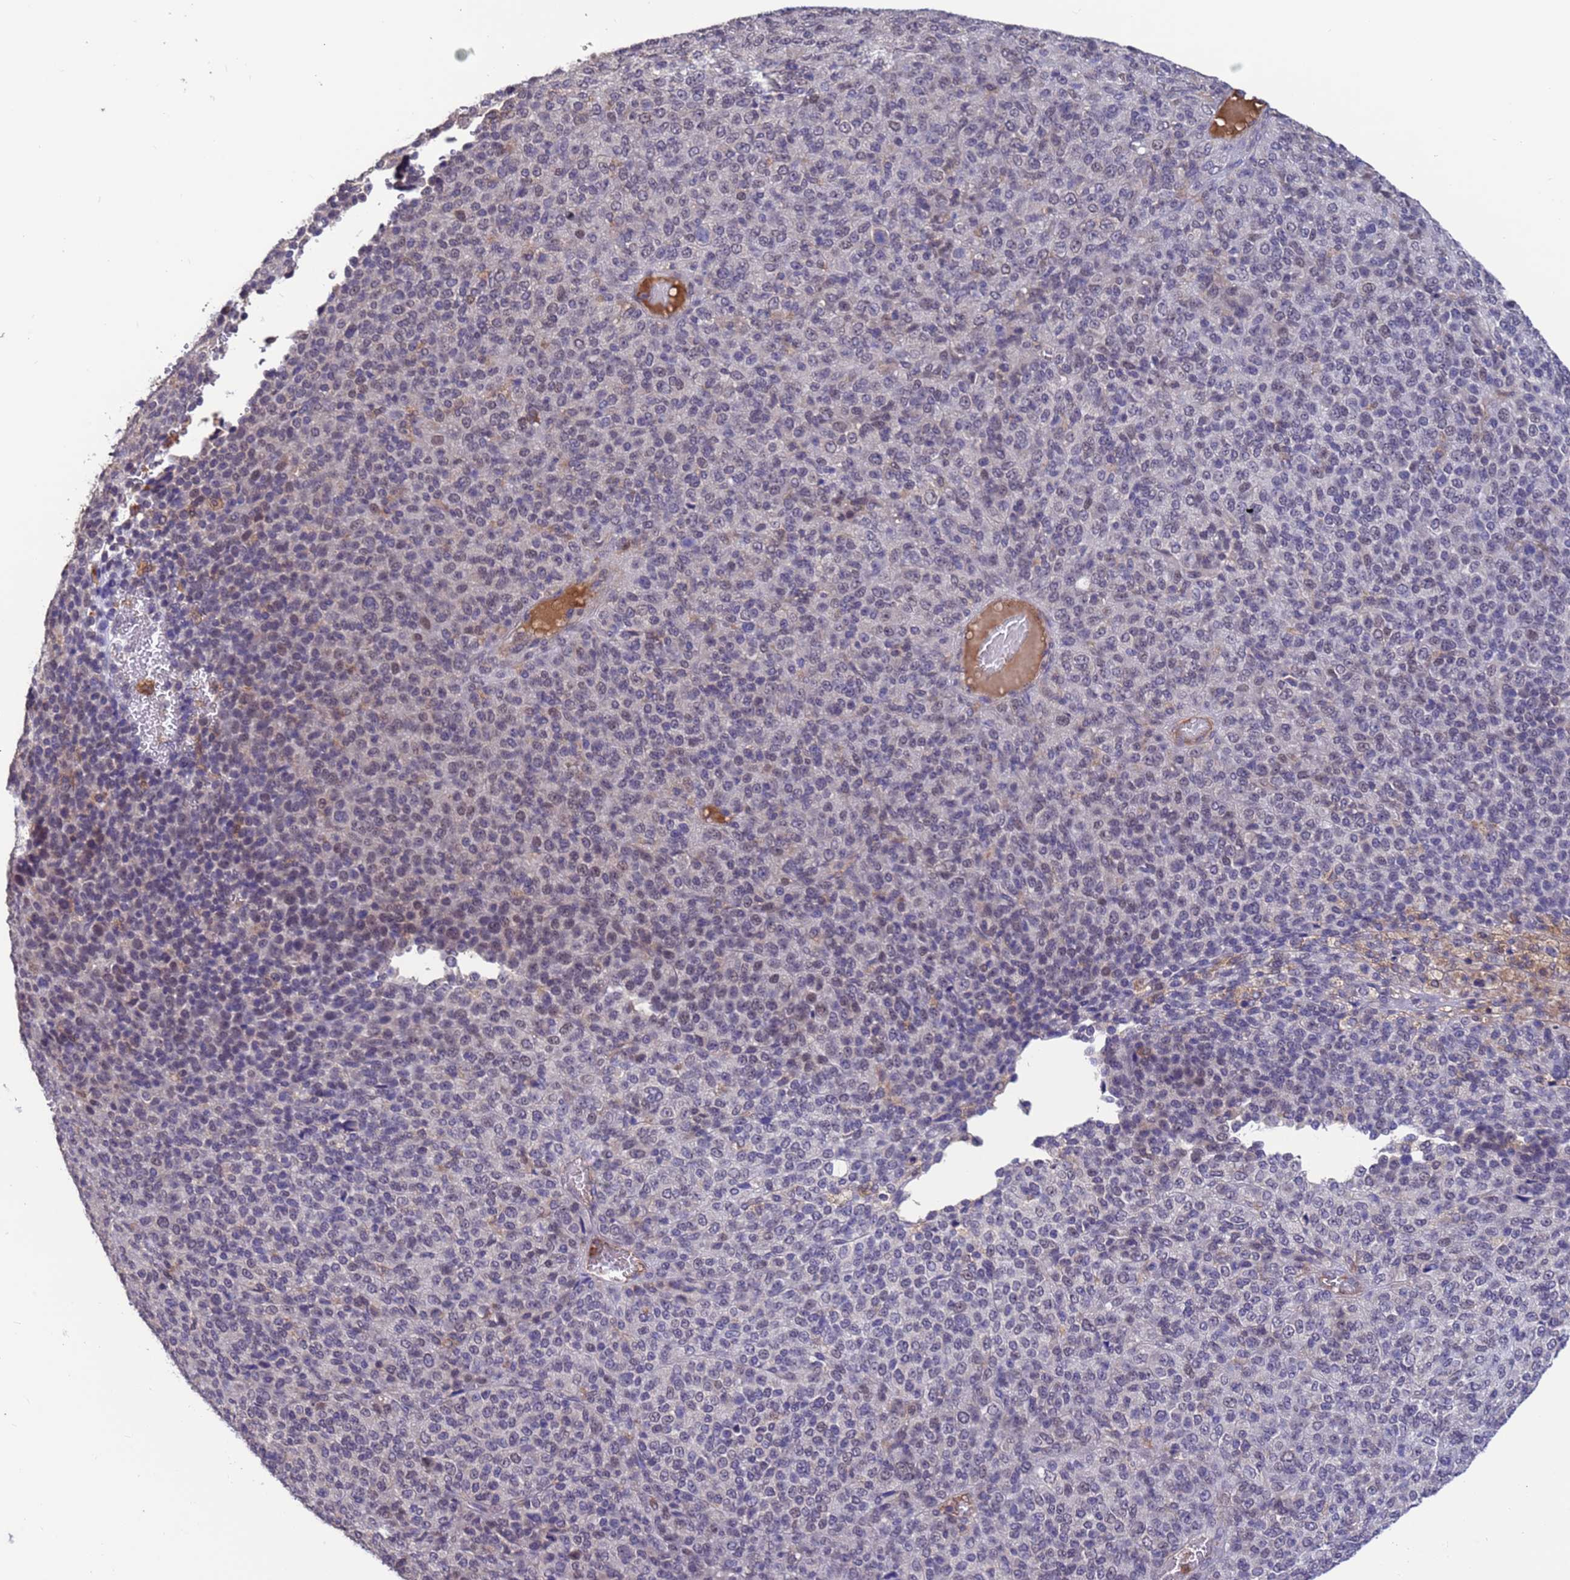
{"staining": {"intensity": "negative", "quantity": "none", "location": "none"}, "tissue": "melanoma", "cell_type": "Tumor cells", "image_type": "cancer", "snomed": [{"axis": "morphology", "description": "Malignant melanoma, Metastatic site"}, {"axis": "topography", "description": "Brain"}], "caption": "The image displays no staining of tumor cells in melanoma.", "gene": "AMPD3", "patient": {"sex": "female", "age": 56}}